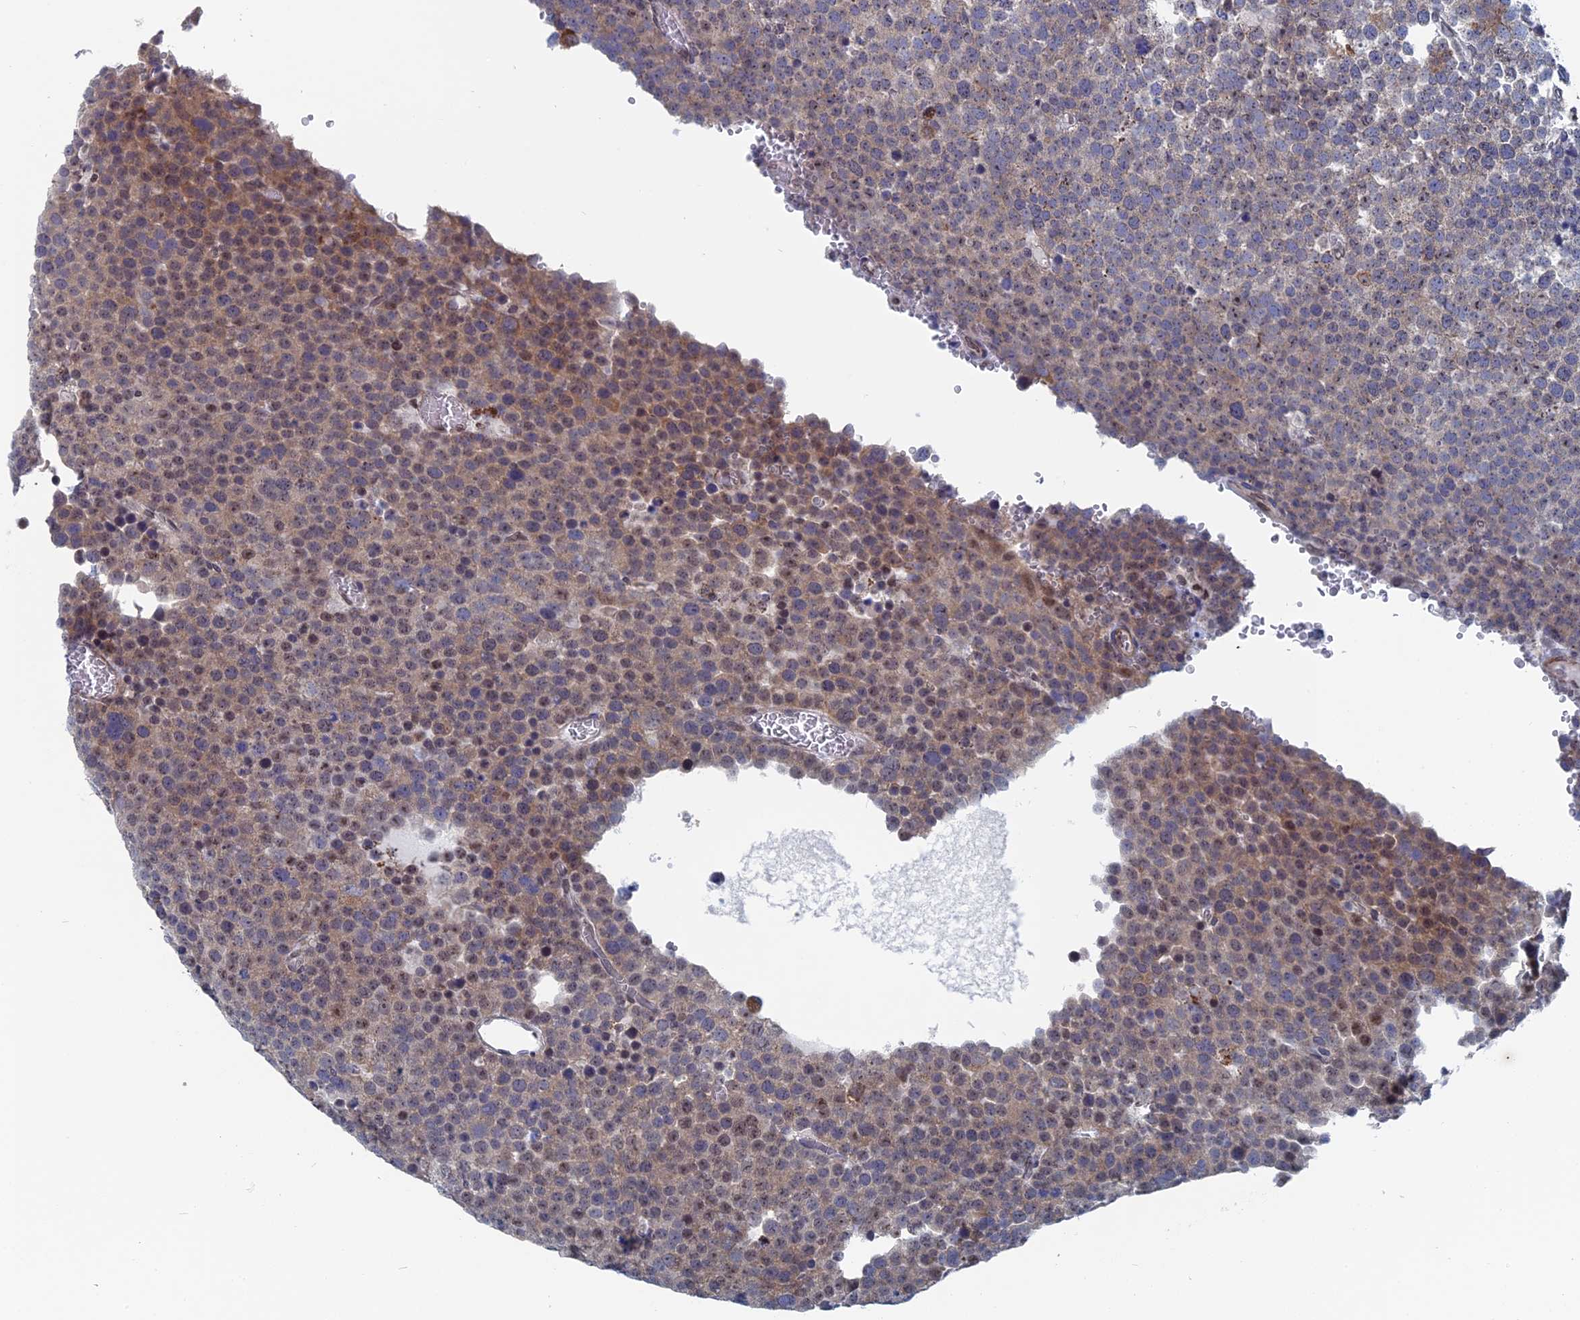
{"staining": {"intensity": "weak", "quantity": "<25%", "location": "cytoplasmic/membranous"}, "tissue": "testis cancer", "cell_type": "Tumor cells", "image_type": "cancer", "snomed": [{"axis": "morphology", "description": "Seminoma, NOS"}, {"axis": "topography", "description": "Testis"}], "caption": "A photomicrograph of human testis seminoma is negative for staining in tumor cells.", "gene": "MTRF1", "patient": {"sex": "male", "age": 71}}